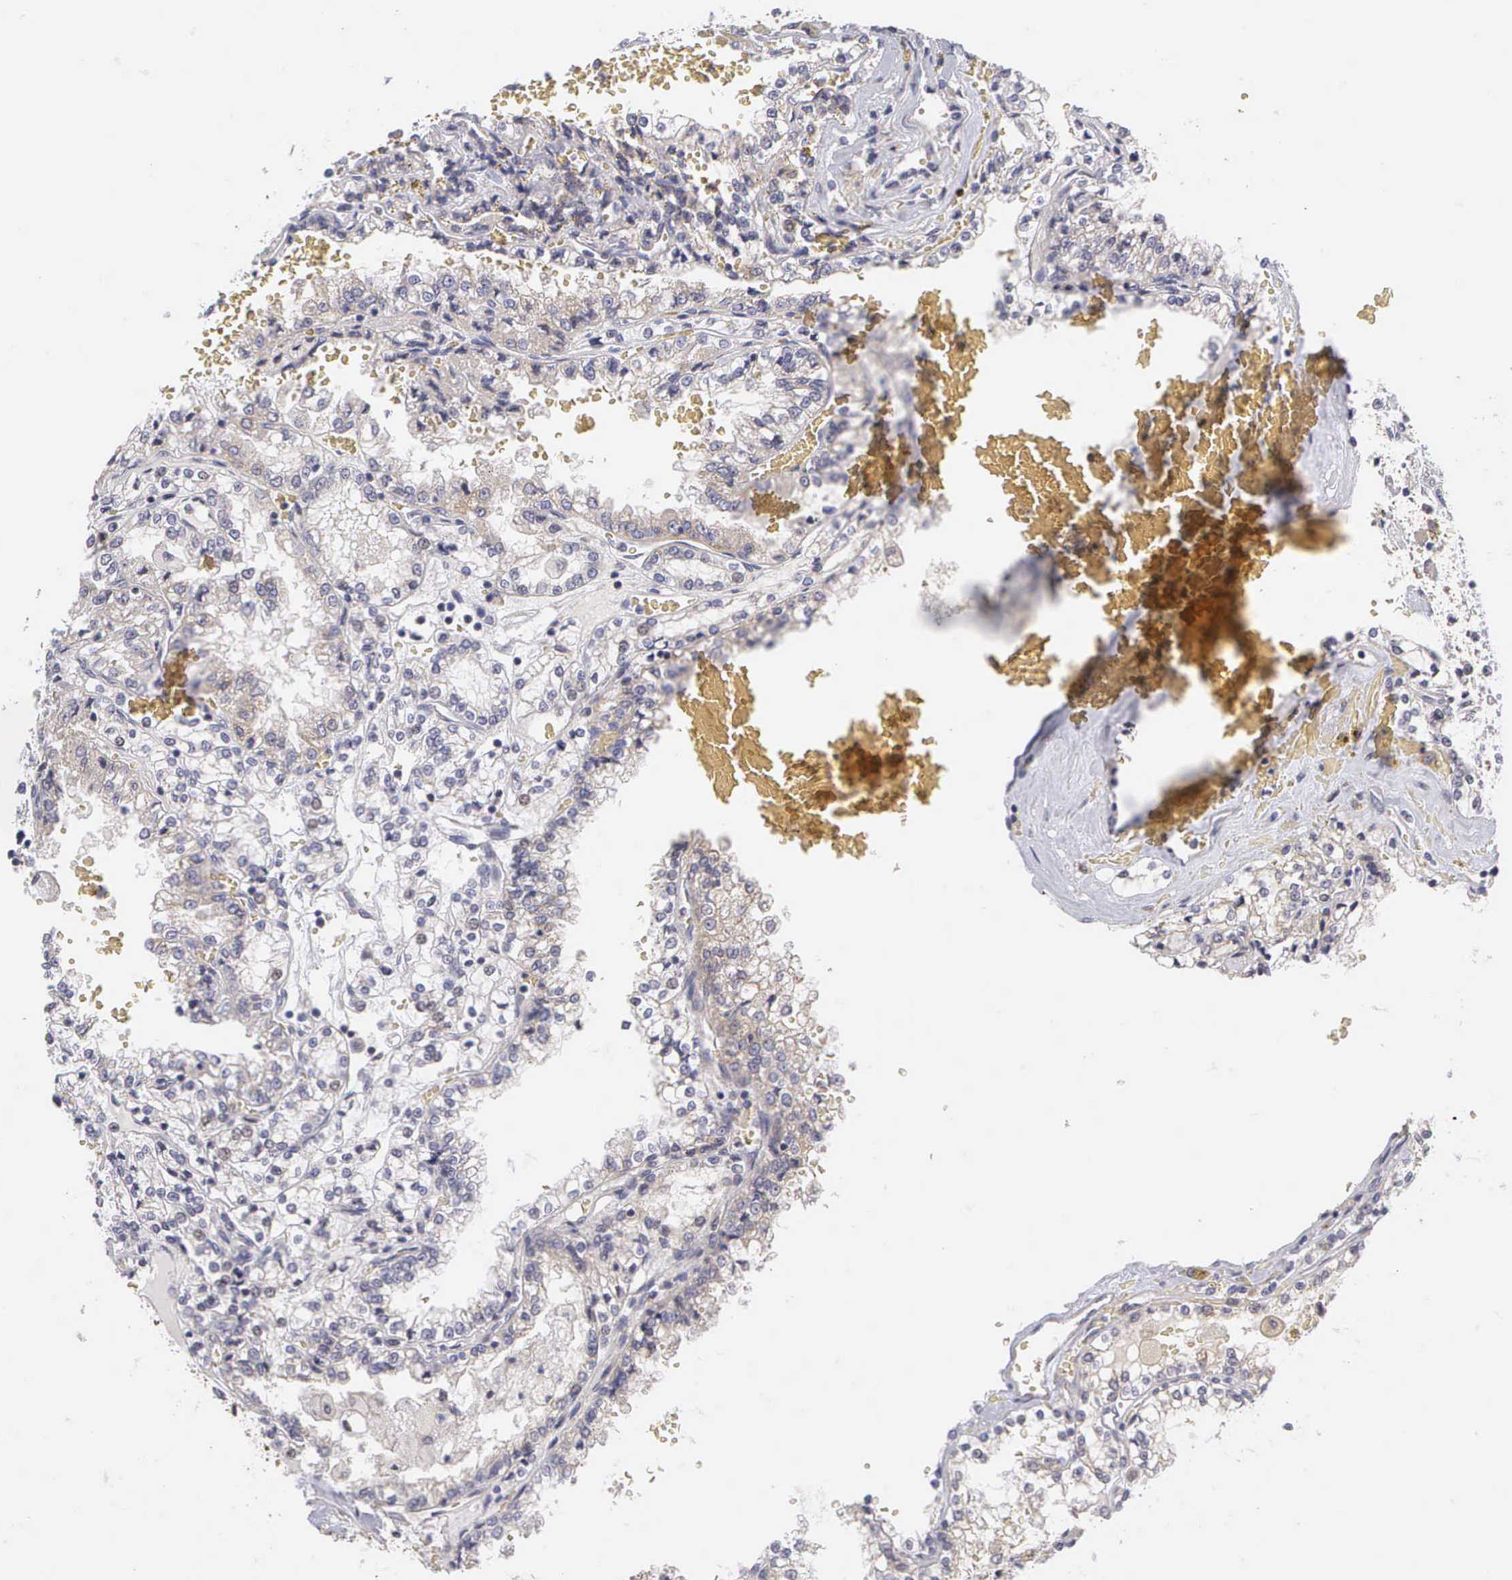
{"staining": {"intensity": "negative", "quantity": "none", "location": "none"}, "tissue": "renal cancer", "cell_type": "Tumor cells", "image_type": "cancer", "snomed": [{"axis": "morphology", "description": "Adenocarcinoma, NOS"}, {"axis": "topography", "description": "Kidney"}], "caption": "An image of renal cancer stained for a protein exhibits no brown staining in tumor cells.", "gene": "GRIPAP1", "patient": {"sex": "female", "age": 56}}